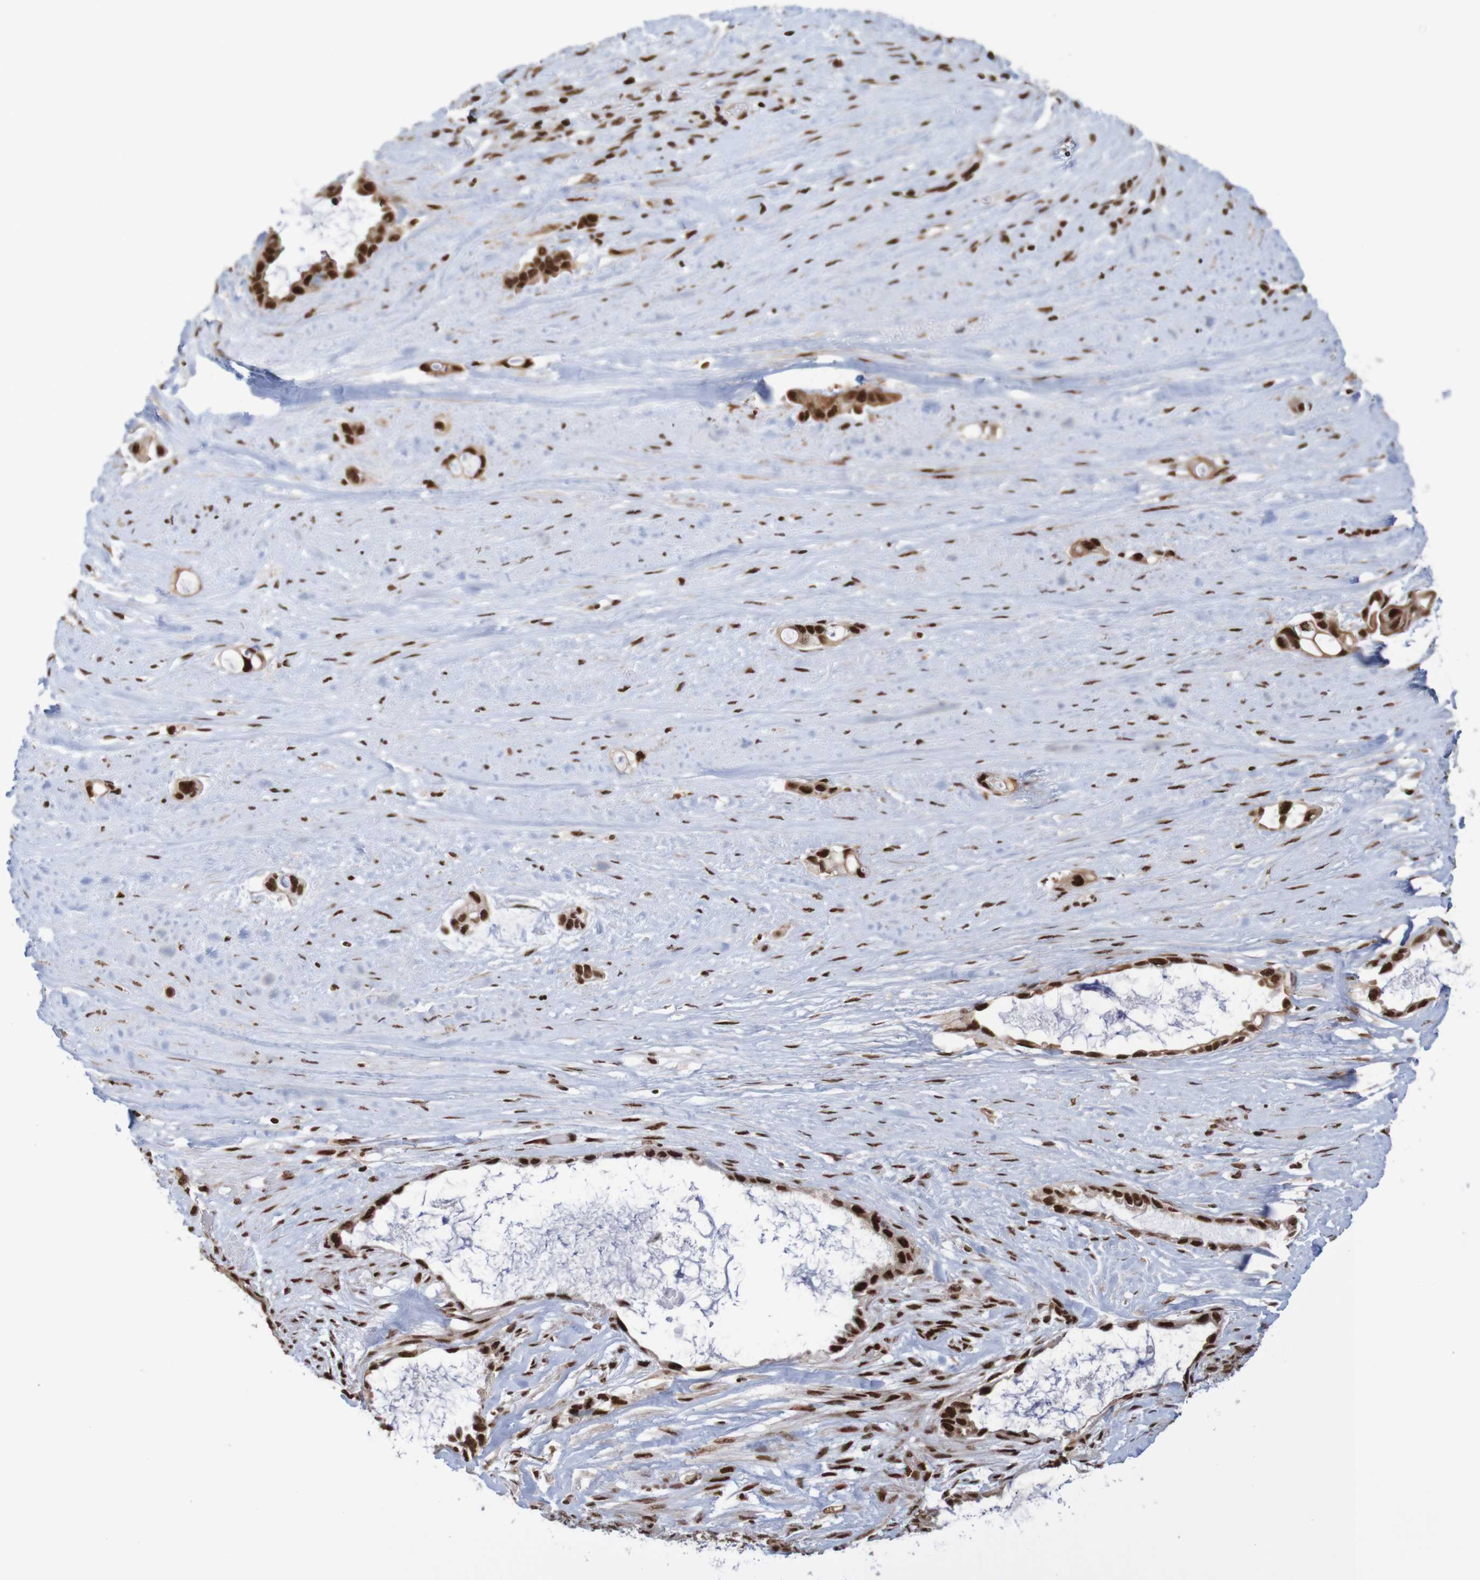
{"staining": {"intensity": "strong", "quantity": ">75%", "location": "nuclear"}, "tissue": "liver cancer", "cell_type": "Tumor cells", "image_type": "cancer", "snomed": [{"axis": "morphology", "description": "Cholangiocarcinoma"}, {"axis": "topography", "description": "Liver"}], "caption": "High-magnification brightfield microscopy of liver cancer stained with DAB (3,3'-diaminobenzidine) (brown) and counterstained with hematoxylin (blue). tumor cells exhibit strong nuclear positivity is identified in about>75% of cells.", "gene": "THRAP3", "patient": {"sex": "female", "age": 65}}